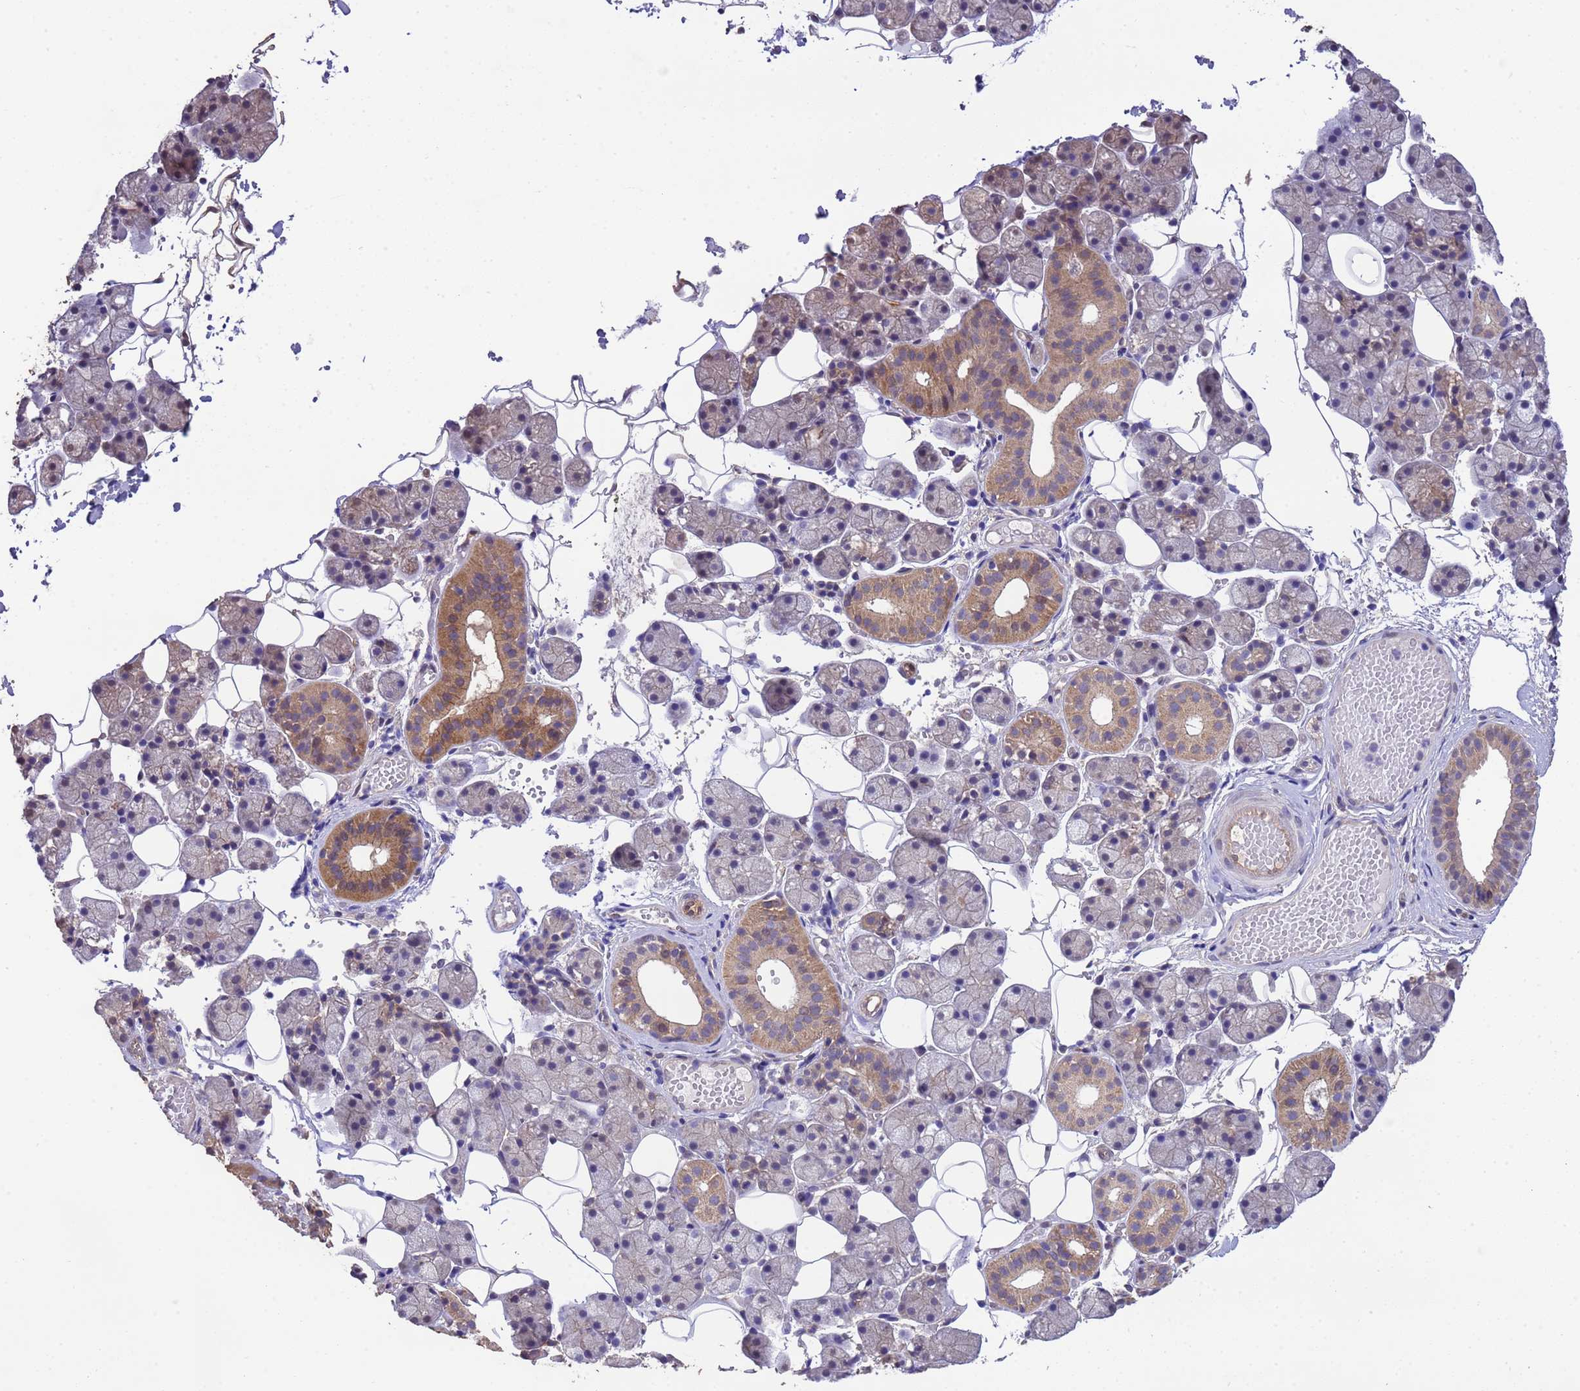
{"staining": {"intensity": "moderate", "quantity": "<25%", "location": "cytoplasmic/membranous"}, "tissue": "salivary gland", "cell_type": "Glandular cells", "image_type": "normal", "snomed": [{"axis": "morphology", "description": "Normal tissue, NOS"}, {"axis": "topography", "description": "Salivary gland"}], "caption": "Immunohistochemical staining of unremarkable human salivary gland demonstrates moderate cytoplasmic/membranous protein expression in about <25% of glandular cells. The staining was performed using DAB (3,3'-diaminobenzidine) to visualize the protein expression in brown, while the nuclei were stained in blue with hematoxylin (Magnification: 20x).", "gene": "NPHP1", "patient": {"sex": "female", "age": 33}}